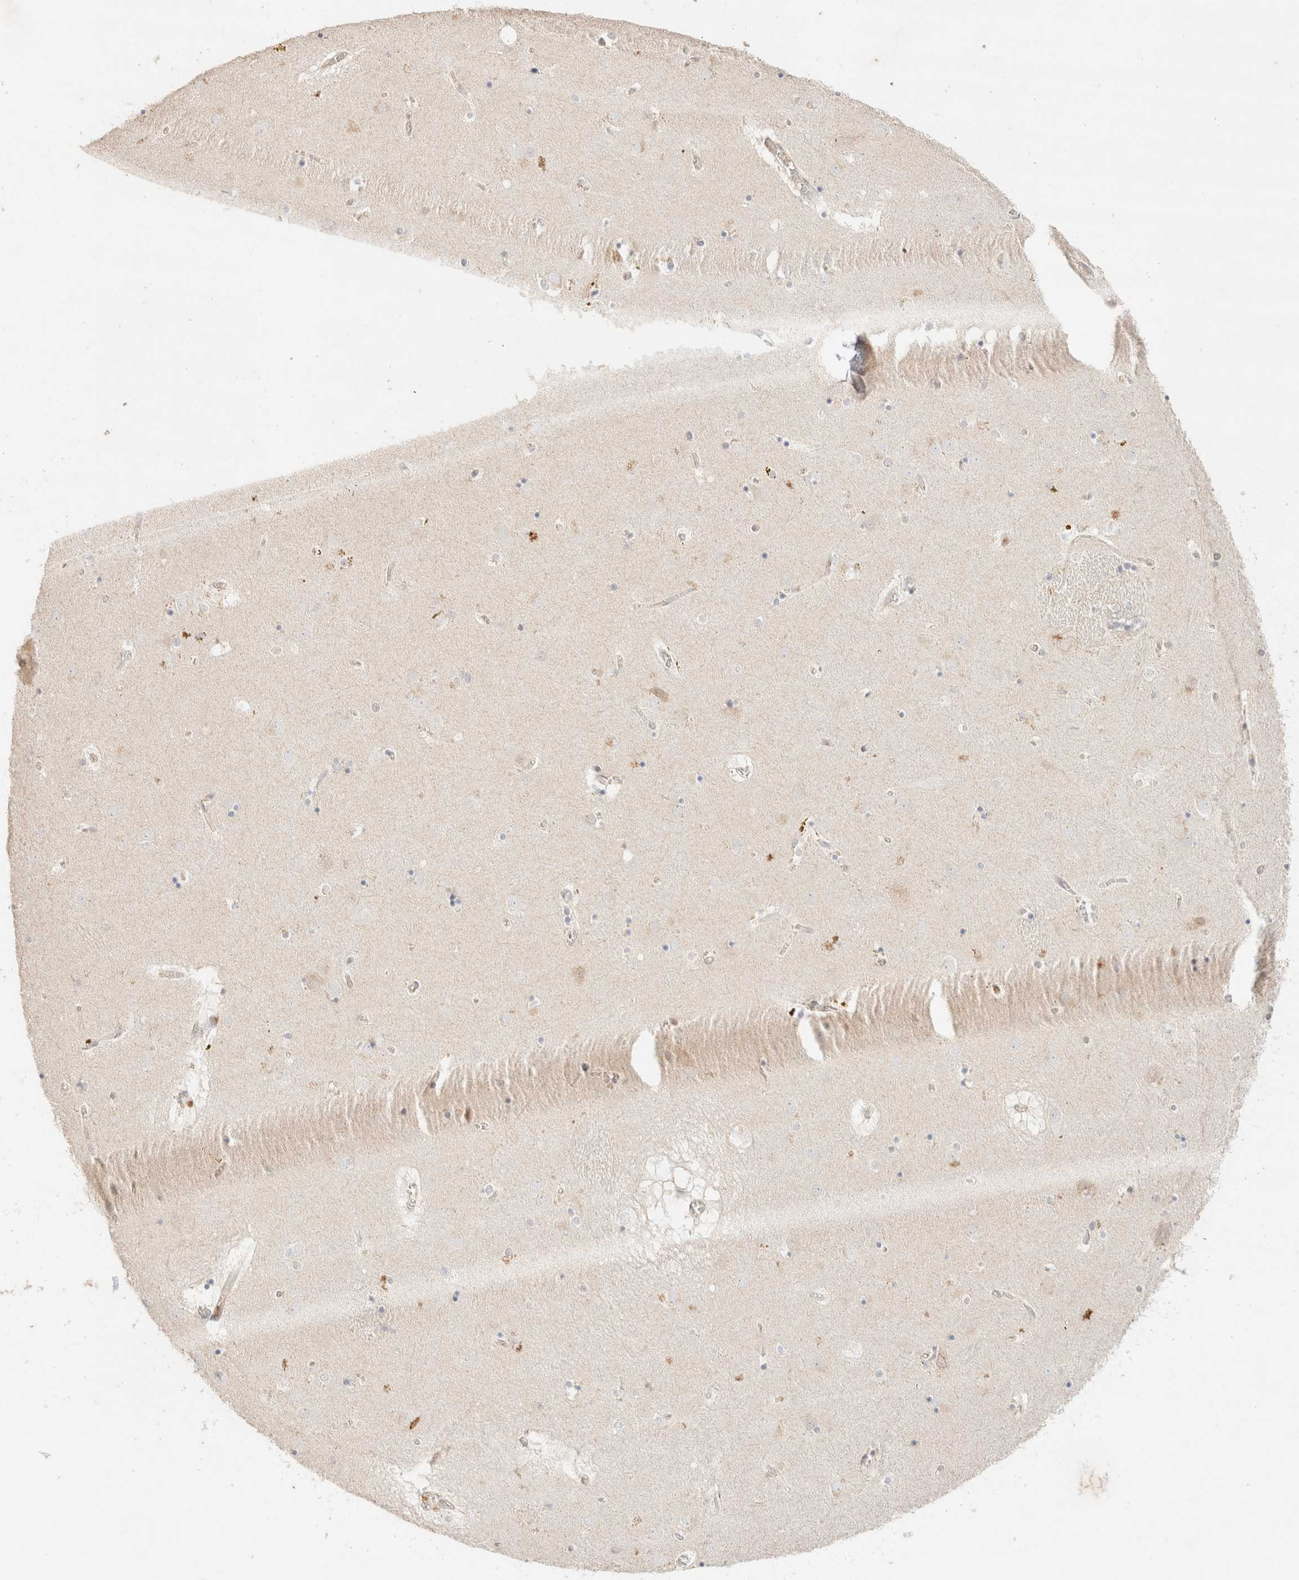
{"staining": {"intensity": "negative", "quantity": "none", "location": "none"}, "tissue": "caudate", "cell_type": "Glial cells", "image_type": "normal", "snomed": [{"axis": "morphology", "description": "Normal tissue, NOS"}, {"axis": "topography", "description": "Lateral ventricle wall"}], "caption": "This is an immunohistochemistry (IHC) histopathology image of benign human caudate. There is no positivity in glial cells.", "gene": "CSNK1E", "patient": {"sex": "male", "age": 70}}